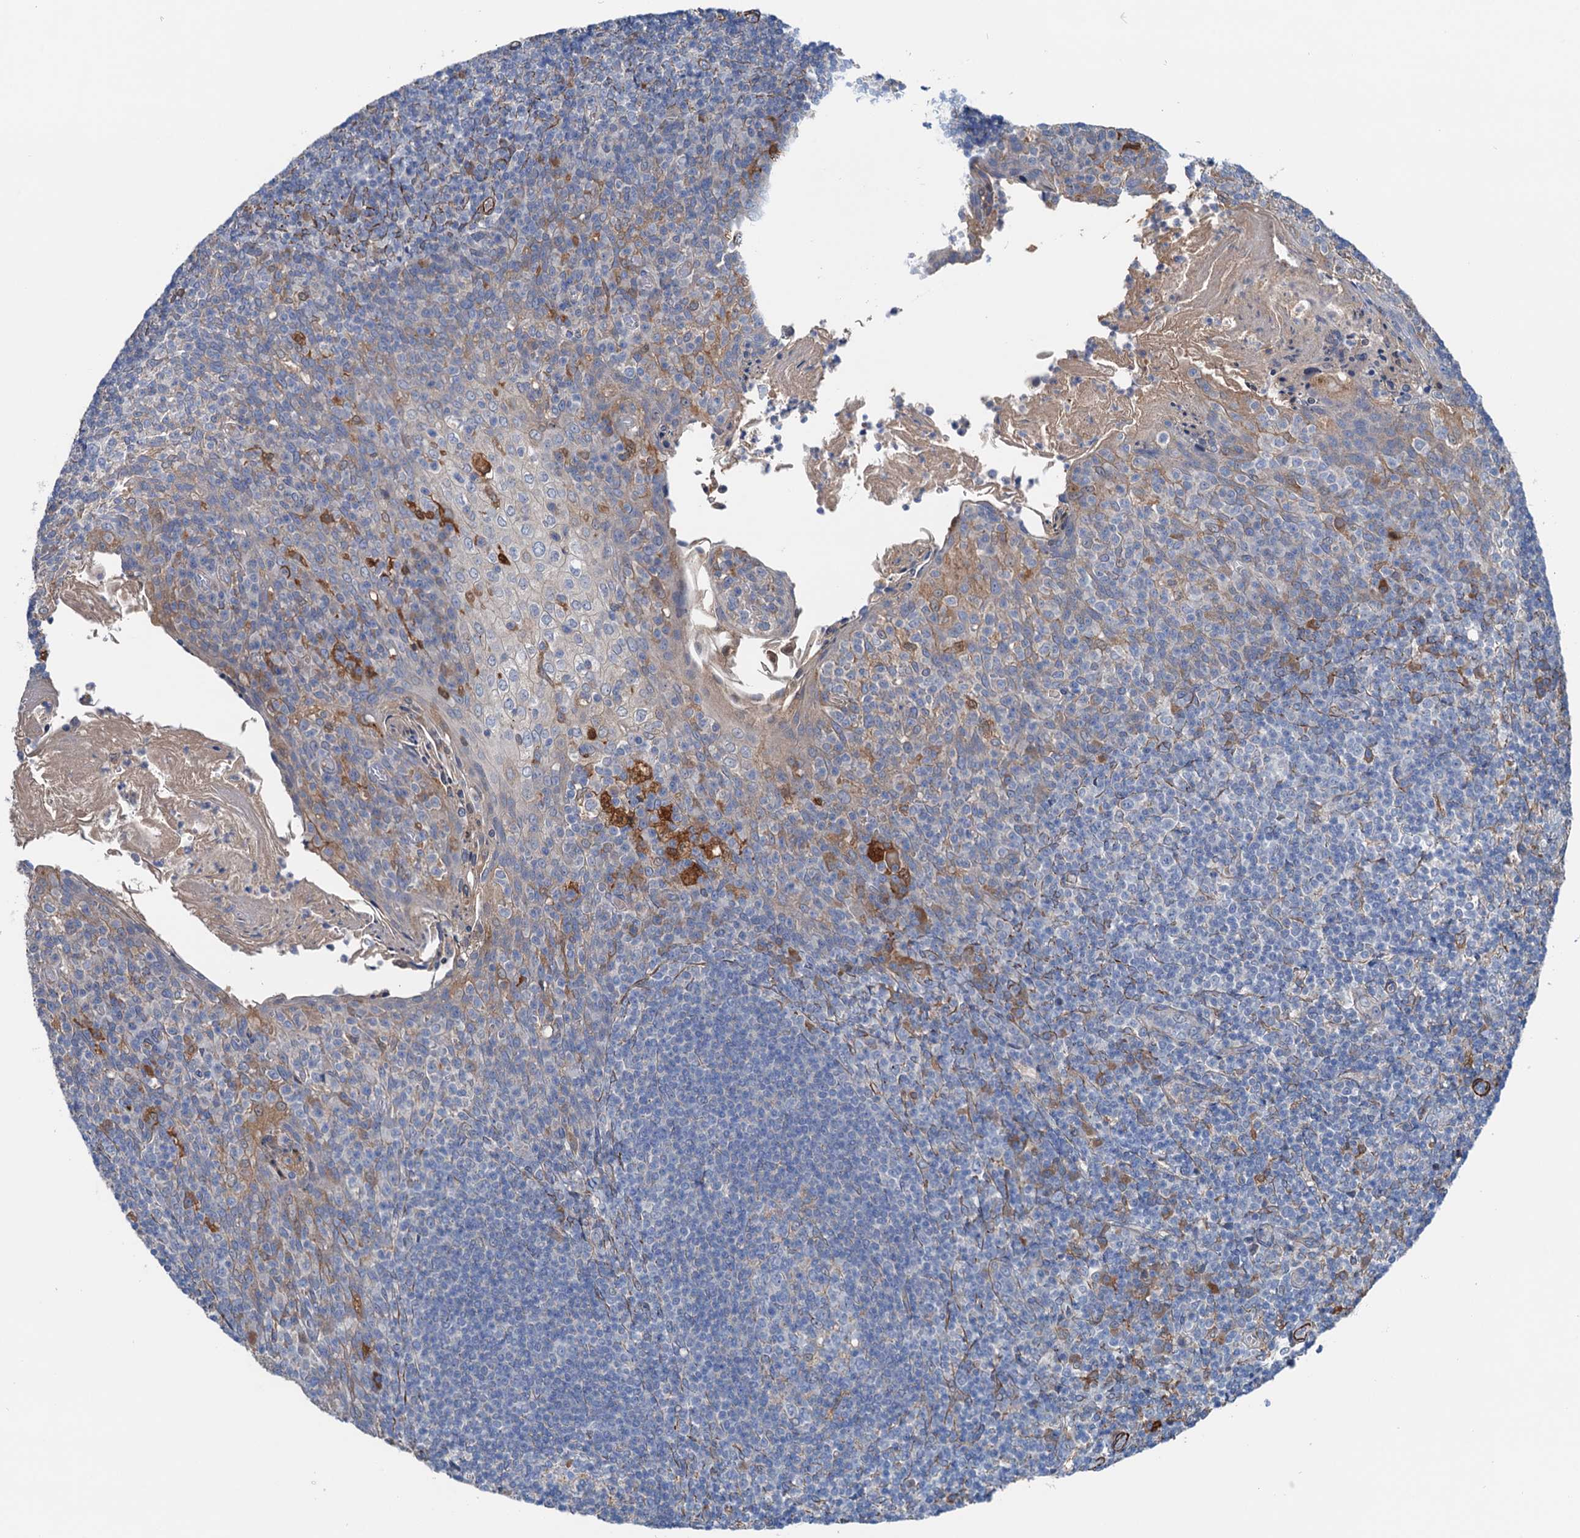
{"staining": {"intensity": "negative", "quantity": "none", "location": "none"}, "tissue": "tonsil", "cell_type": "Germinal center cells", "image_type": "normal", "snomed": [{"axis": "morphology", "description": "Normal tissue, NOS"}, {"axis": "topography", "description": "Tonsil"}], "caption": "IHC of unremarkable human tonsil demonstrates no expression in germinal center cells.", "gene": "CSTPP1", "patient": {"sex": "female", "age": 10}}